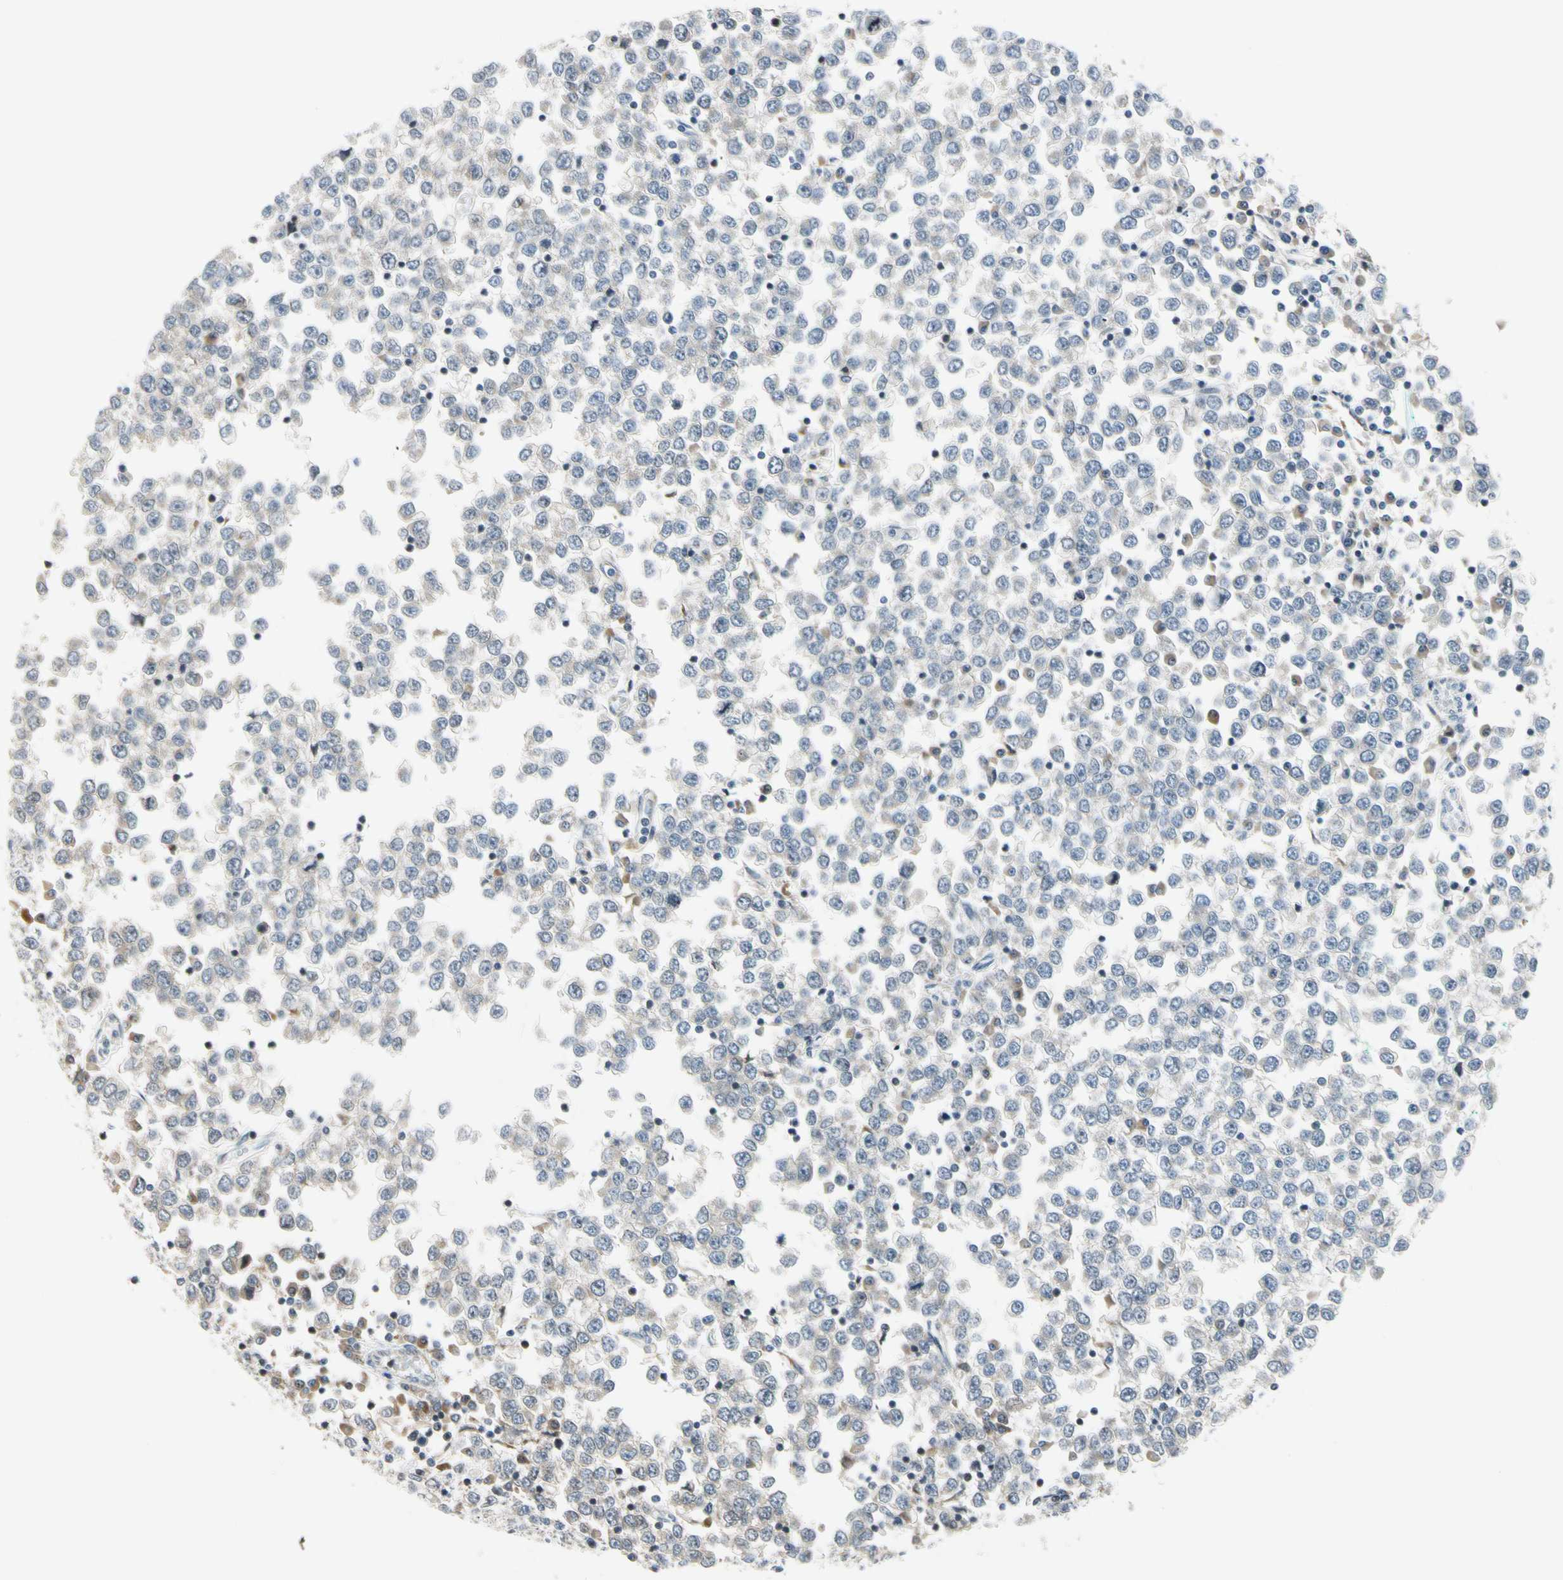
{"staining": {"intensity": "negative", "quantity": "none", "location": "none"}, "tissue": "testis cancer", "cell_type": "Tumor cells", "image_type": "cancer", "snomed": [{"axis": "morphology", "description": "Seminoma, NOS"}, {"axis": "topography", "description": "Testis"}], "caption": "DAB (3,3'-diaminobenzidine) immunohistochemical staining of human testis cancer (seminoma) reveals no significant staining in tumor cells. (Immunohistochemistry (ihc), brightfield microscopy, high magnification).", "gene": "NPDC1", "patient": {"sex": "male", "age": 65}}